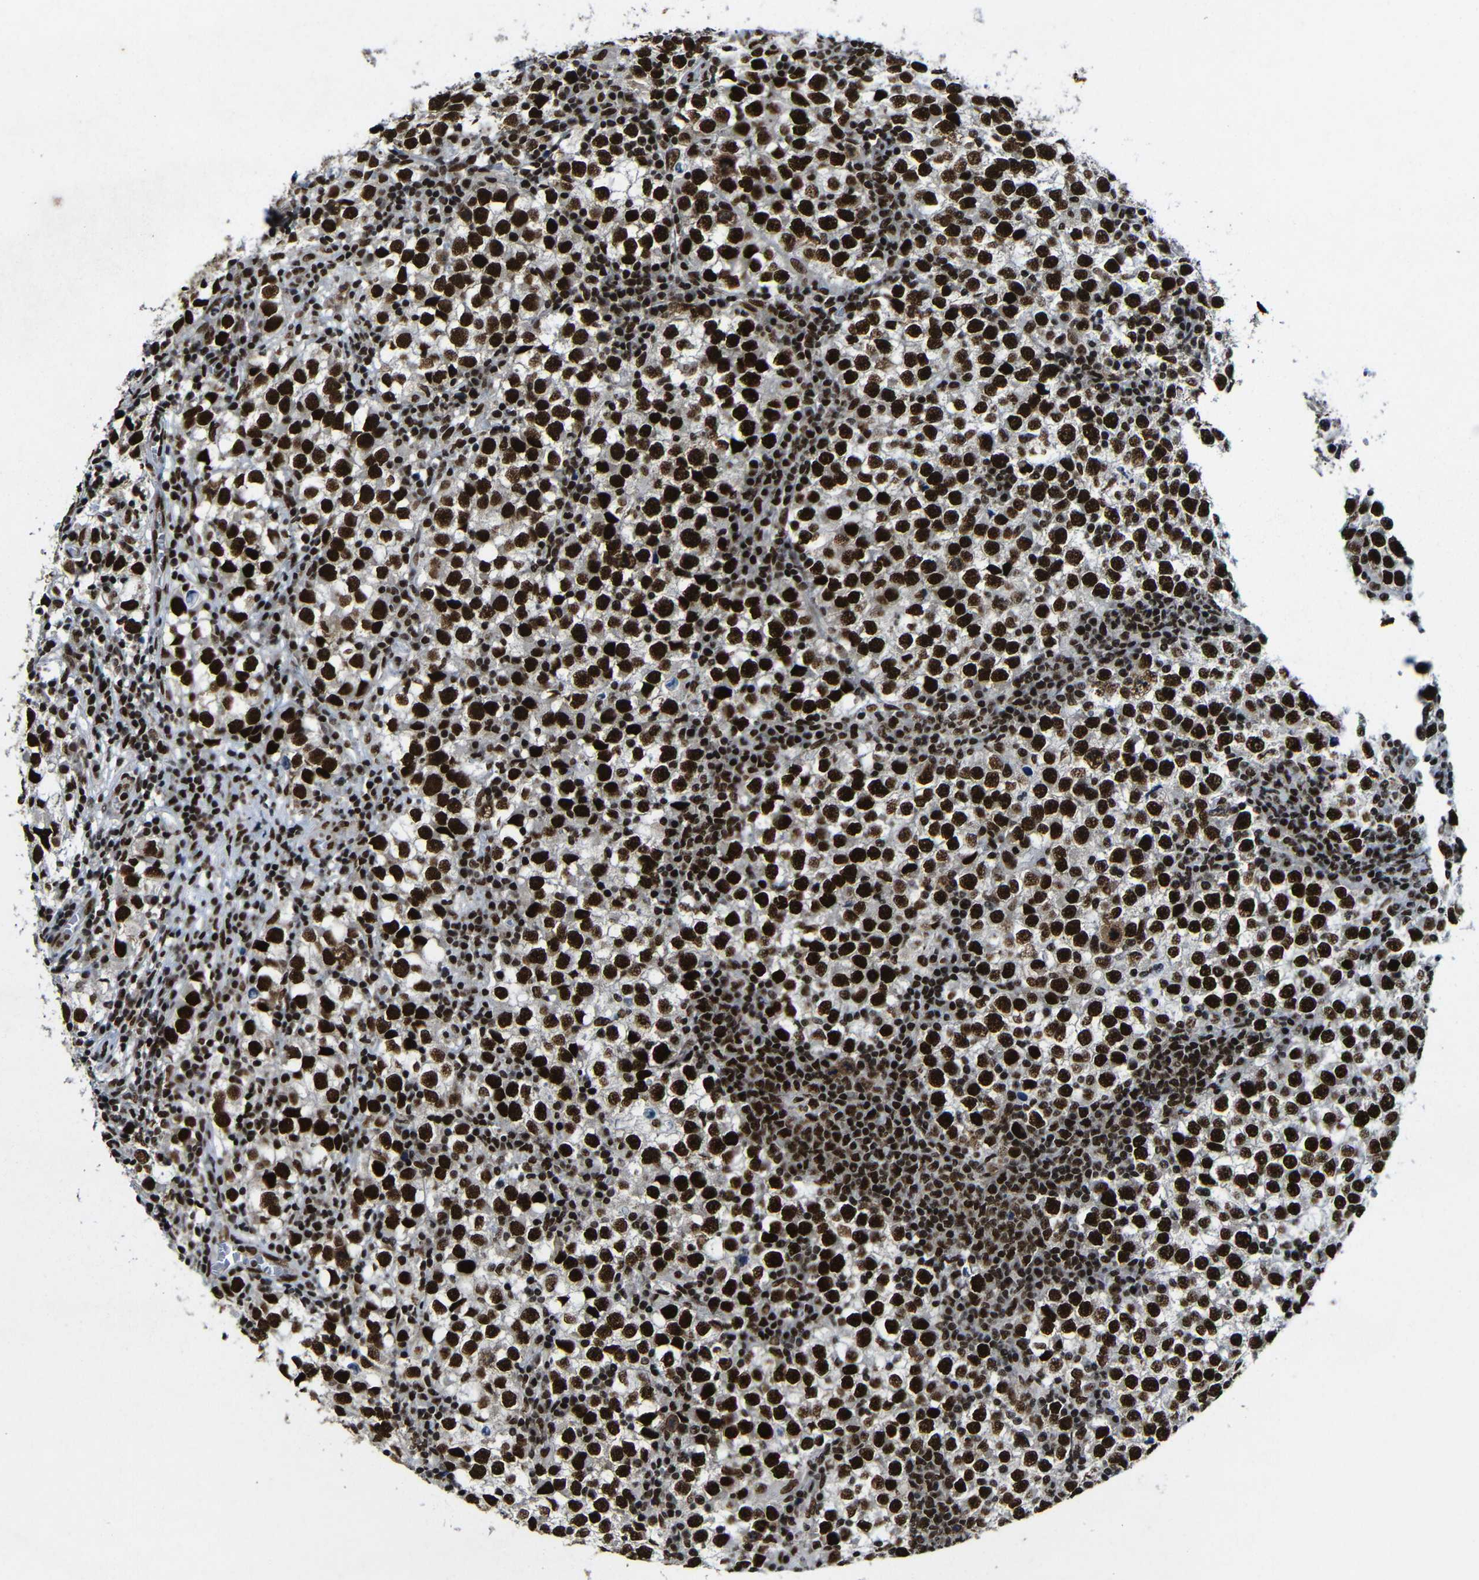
{"staining": {"intensity": "strong", "quantity": ">75%", "location": "nuclear"}, "tissue": "testis cancer", "cell_type": "Tumor cells", "image_type": "cancer", "snomed": [{"axis": "morphology", "description": "Seminoma, NOS"}, {"axis": "topography", "description": "Testis"}], "caption": "Immunohistochemistry micrograph of neoplastic tissue: human seminoma (testis) stained using immunohistochemistry (IHC) demonstrates high levels of strong protein expression localized specifically in the nuclear of tumor cells, appearing as a nuclear brown color.", "gene": "PTBP1", "patient": {"sex": "male", "age": 65}}